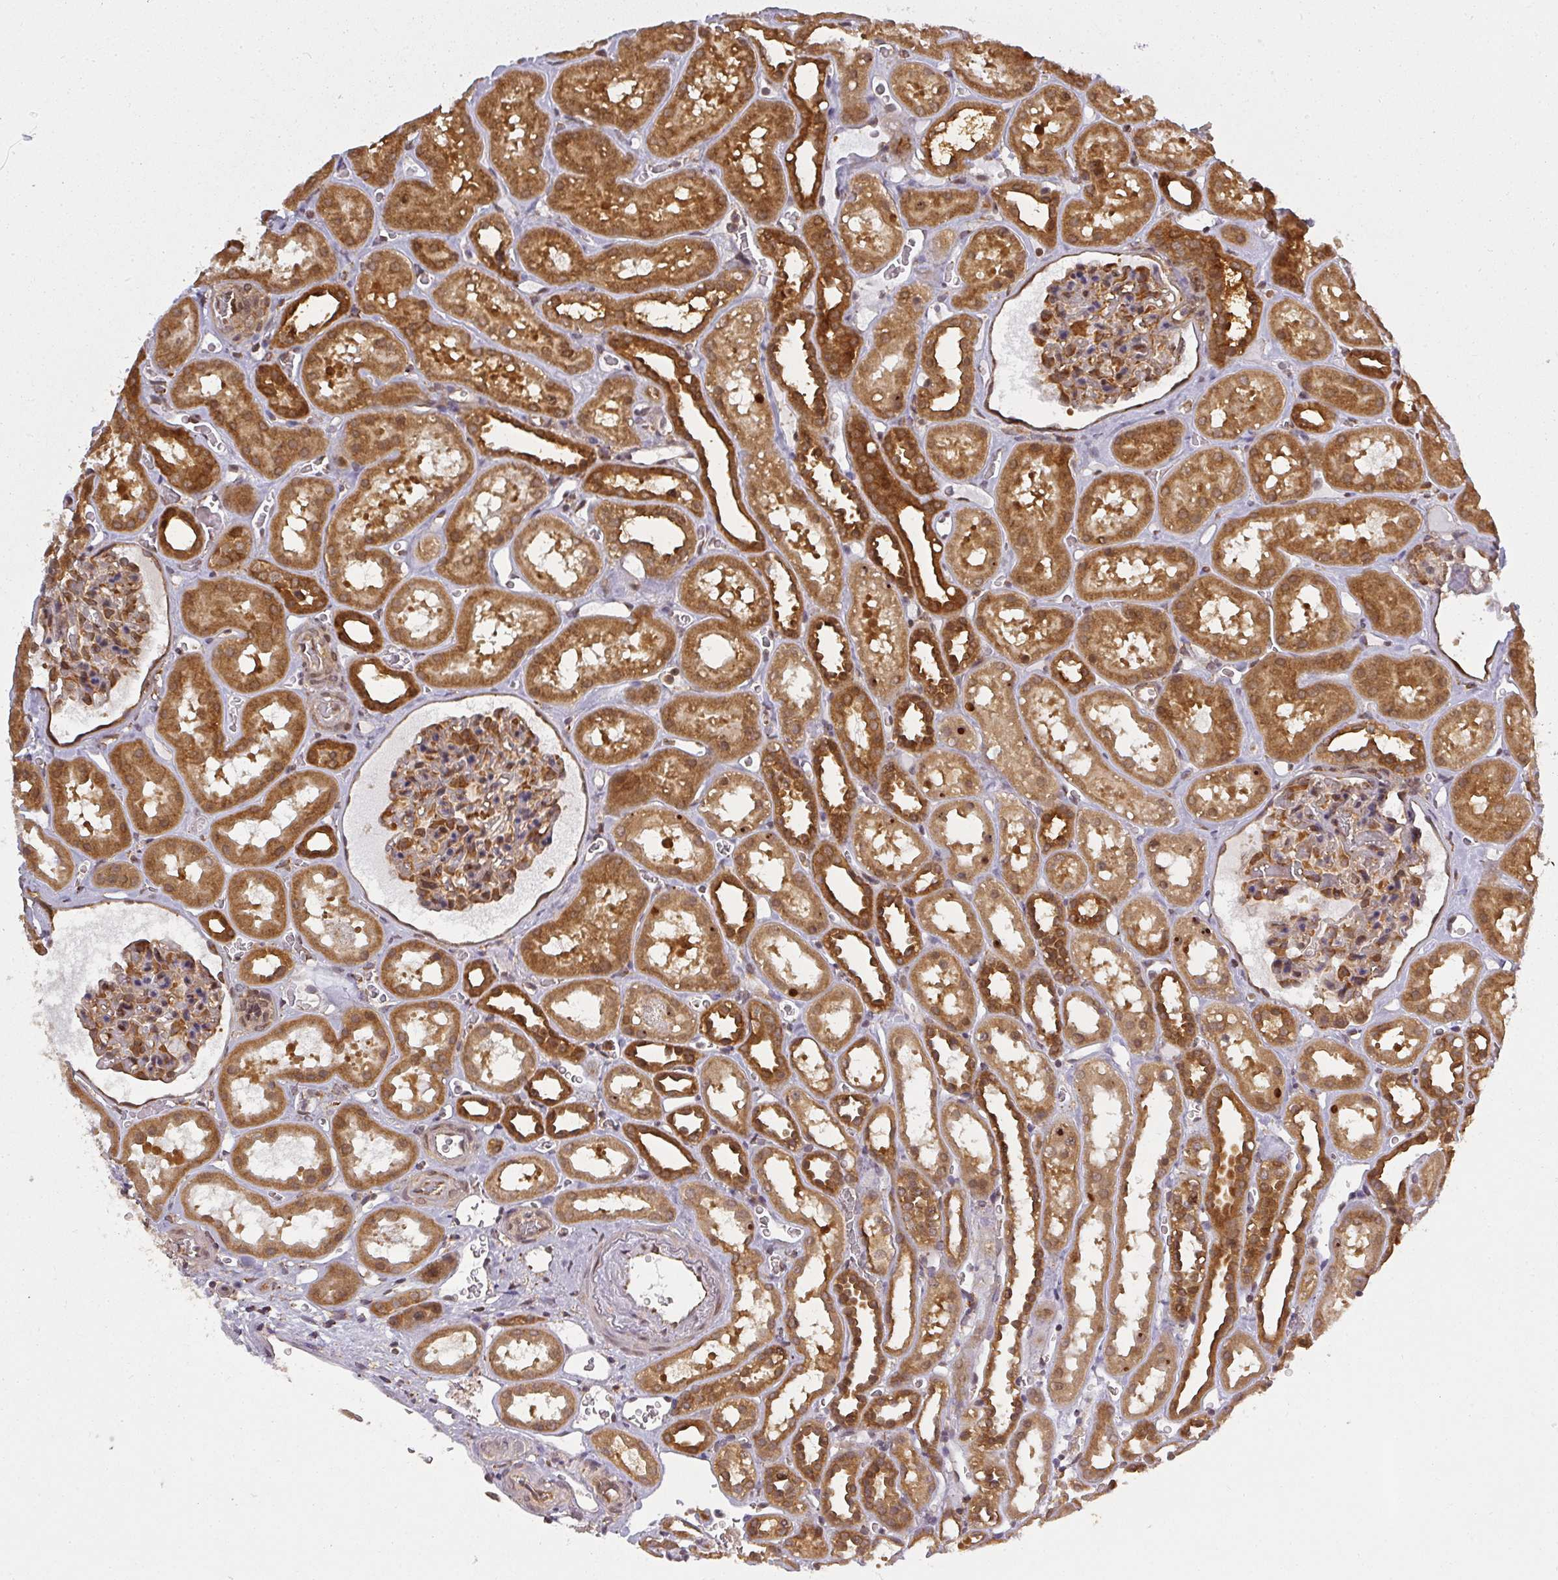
{"staining": {"intensity": "moderate", "quantity": ">75%", "location": "cytoplasmic/membranous"}, "tissue": "kidney", "cell_type": "Cells in glomeruli", "image_type": "normal", "snomed": [{"axis": "morphology", "description": "Normal tissue, NOS"}, {"axis": "topography", "description": "Kidney"}], "caption": "Cells in glomeruli demonstrate moderate cytoplasmic/membranous expression in about >75% of cells in benign kidney.", "gene": "PPP6R3", "patient": {"sex": "female", "age": 41}}